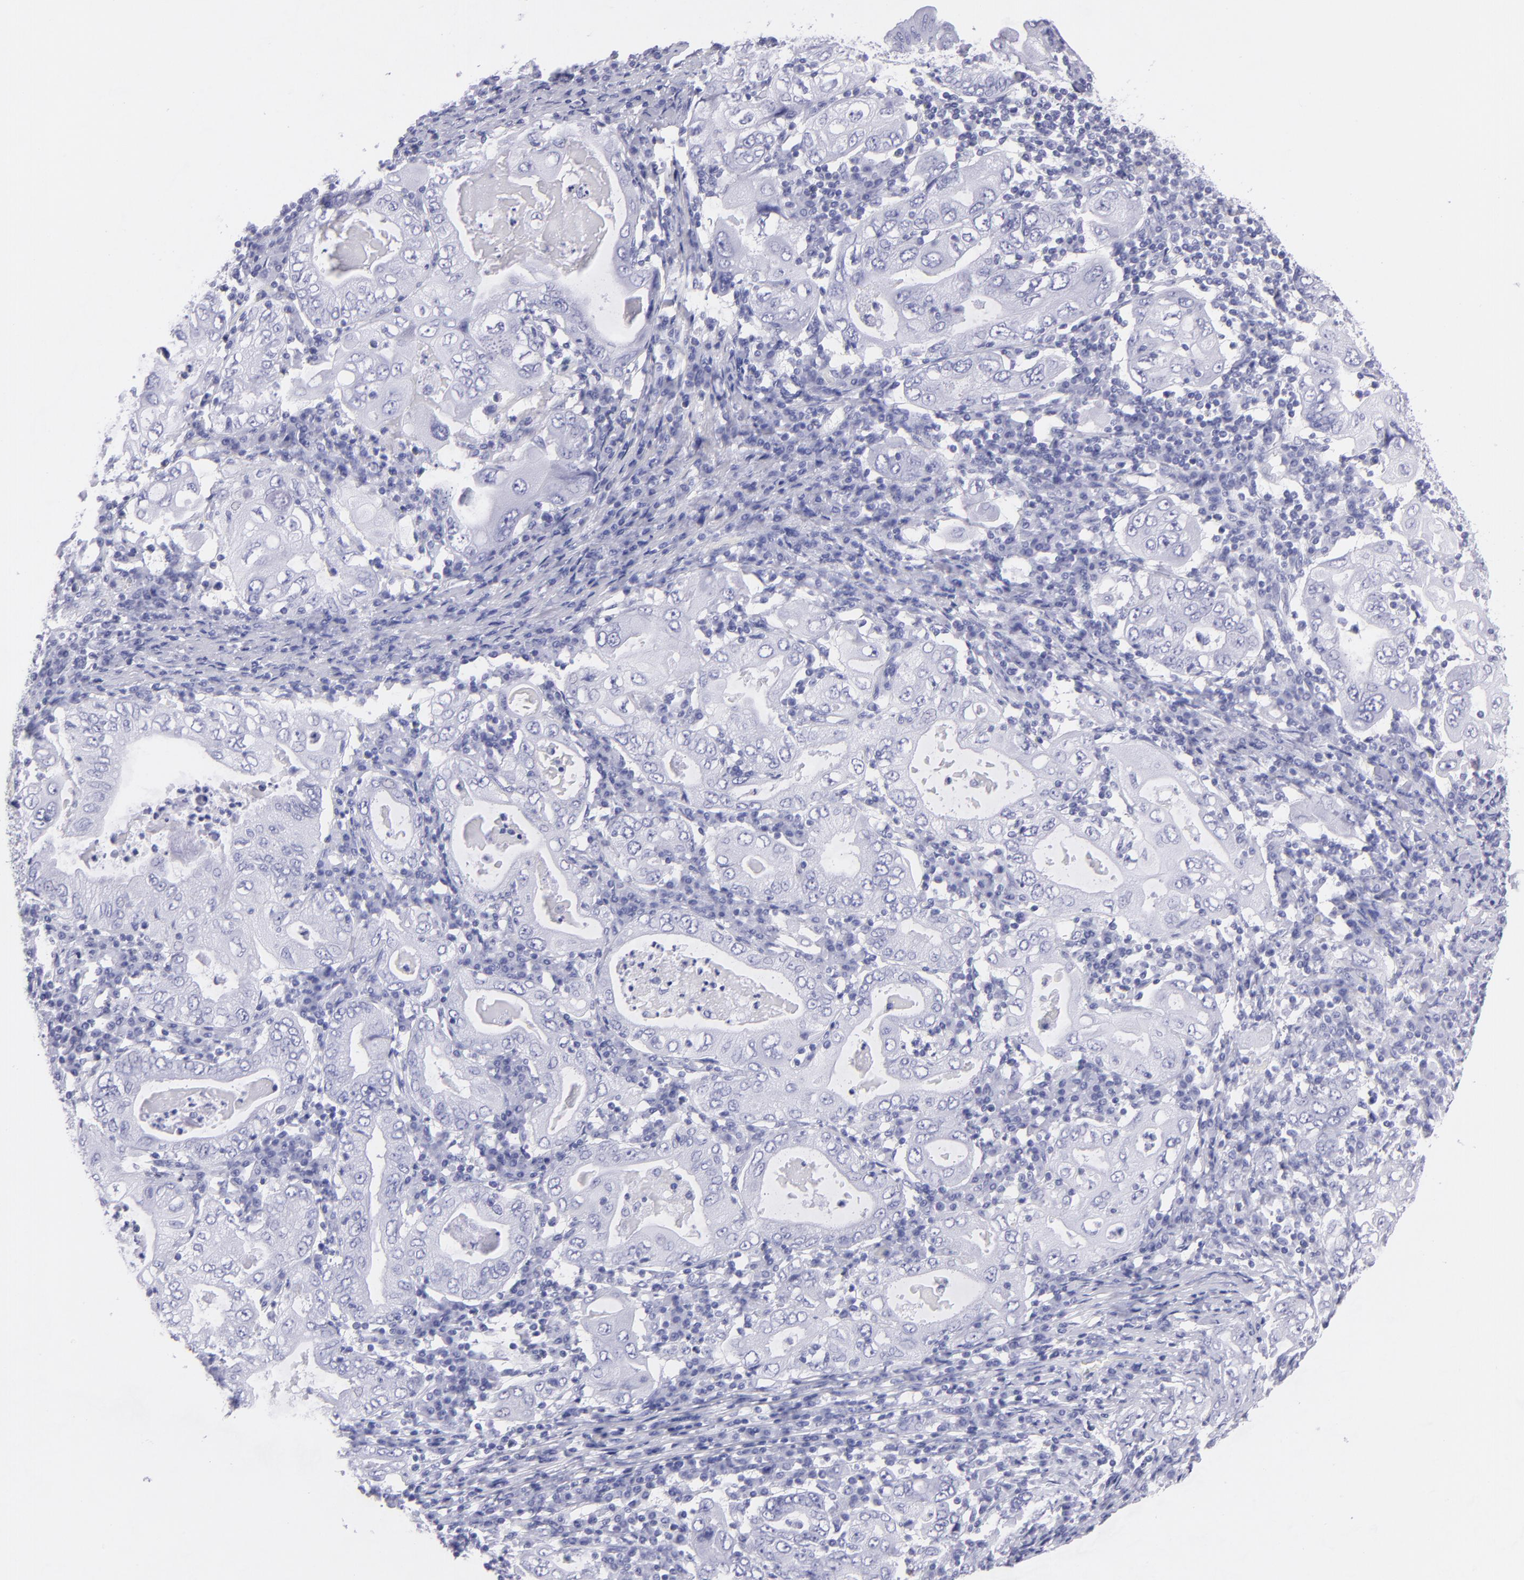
{"staining": {"intensity": "negative", "quantity": "none", "location": "none"}, "tissue": "stomach cancer", "cell_type": "Tumor cells", "image_type": "cancer", "snomed": [{"axis": "morphology", "description": "Normal tissue, NOS"}, {"axis": "morphology", "description": "Adenocarcinoma, NOS"}, {"axis": "topography", "description": "Esophagus"}, {"axis": "topography", "description": "Stomach, upper"}, {"axis": "topography", "description": "Peripheral nerve tissue"}], "caption": "An image of stomach adenocarcinoma stained for a protein reveals no brown staining in tumor cells. The staining is performed using DAB brown chromogen with nuclei counter-stained in using hematoxylin.", "gene": "CNP", "patient": {"sex": "male", "age": 62}}